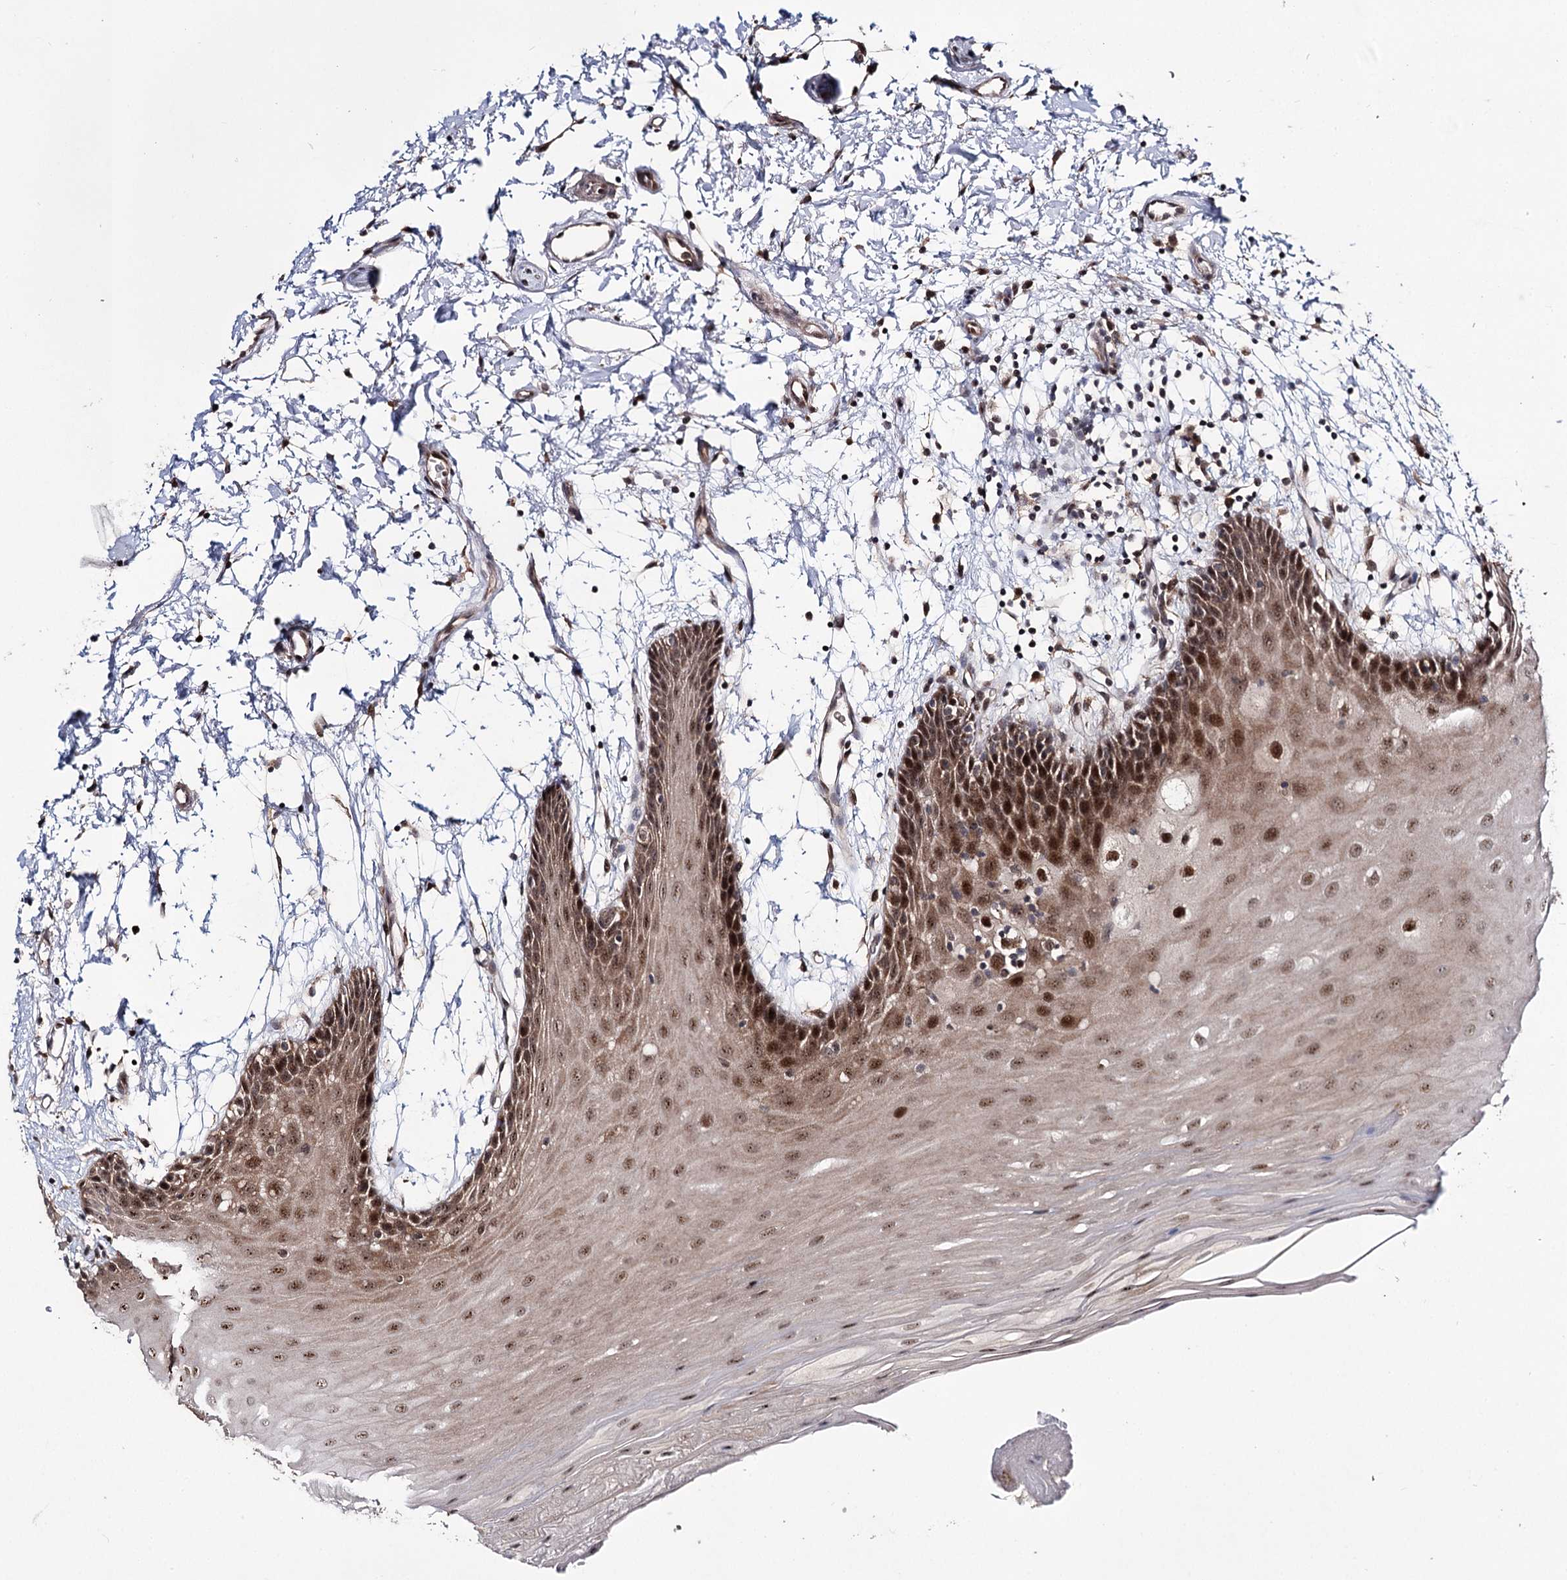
{"staining": {"intensity": "strong", "quantity": ">75%", "location": "cytoplasmic/membranous,nuclear"}, "tissue": "oral mucosa", "cell_type": "Squamous epithelial cells", "image_type": "normal", "snomed": [{"axis": "morphology", "description": "Normal tissue, NOS"}, {"axis": "topography", "description": "Skeletal muscle"}, {"axis": "topography", "description": "Oral tissue"}, {"axis": "topography", "description": "Salivary gland"}, {"axis": "topography", "description": "Peripheral nerve tissue"}], "caption": "Immunohistochemistry (IHC) micrograph of unremarkable oral mucosa: human oral mucosa stained using immunohistochemistry (IHC) reveals high levels of strong protein expression localized specifically in the cytoplasmic/membranous,nuclear of squamous epithelial cells, appearing as a cytoplasmic/membranous,nuclear brown color.", "gene": "MKNK2", "patient": {"sex": "male", "age": 54}}